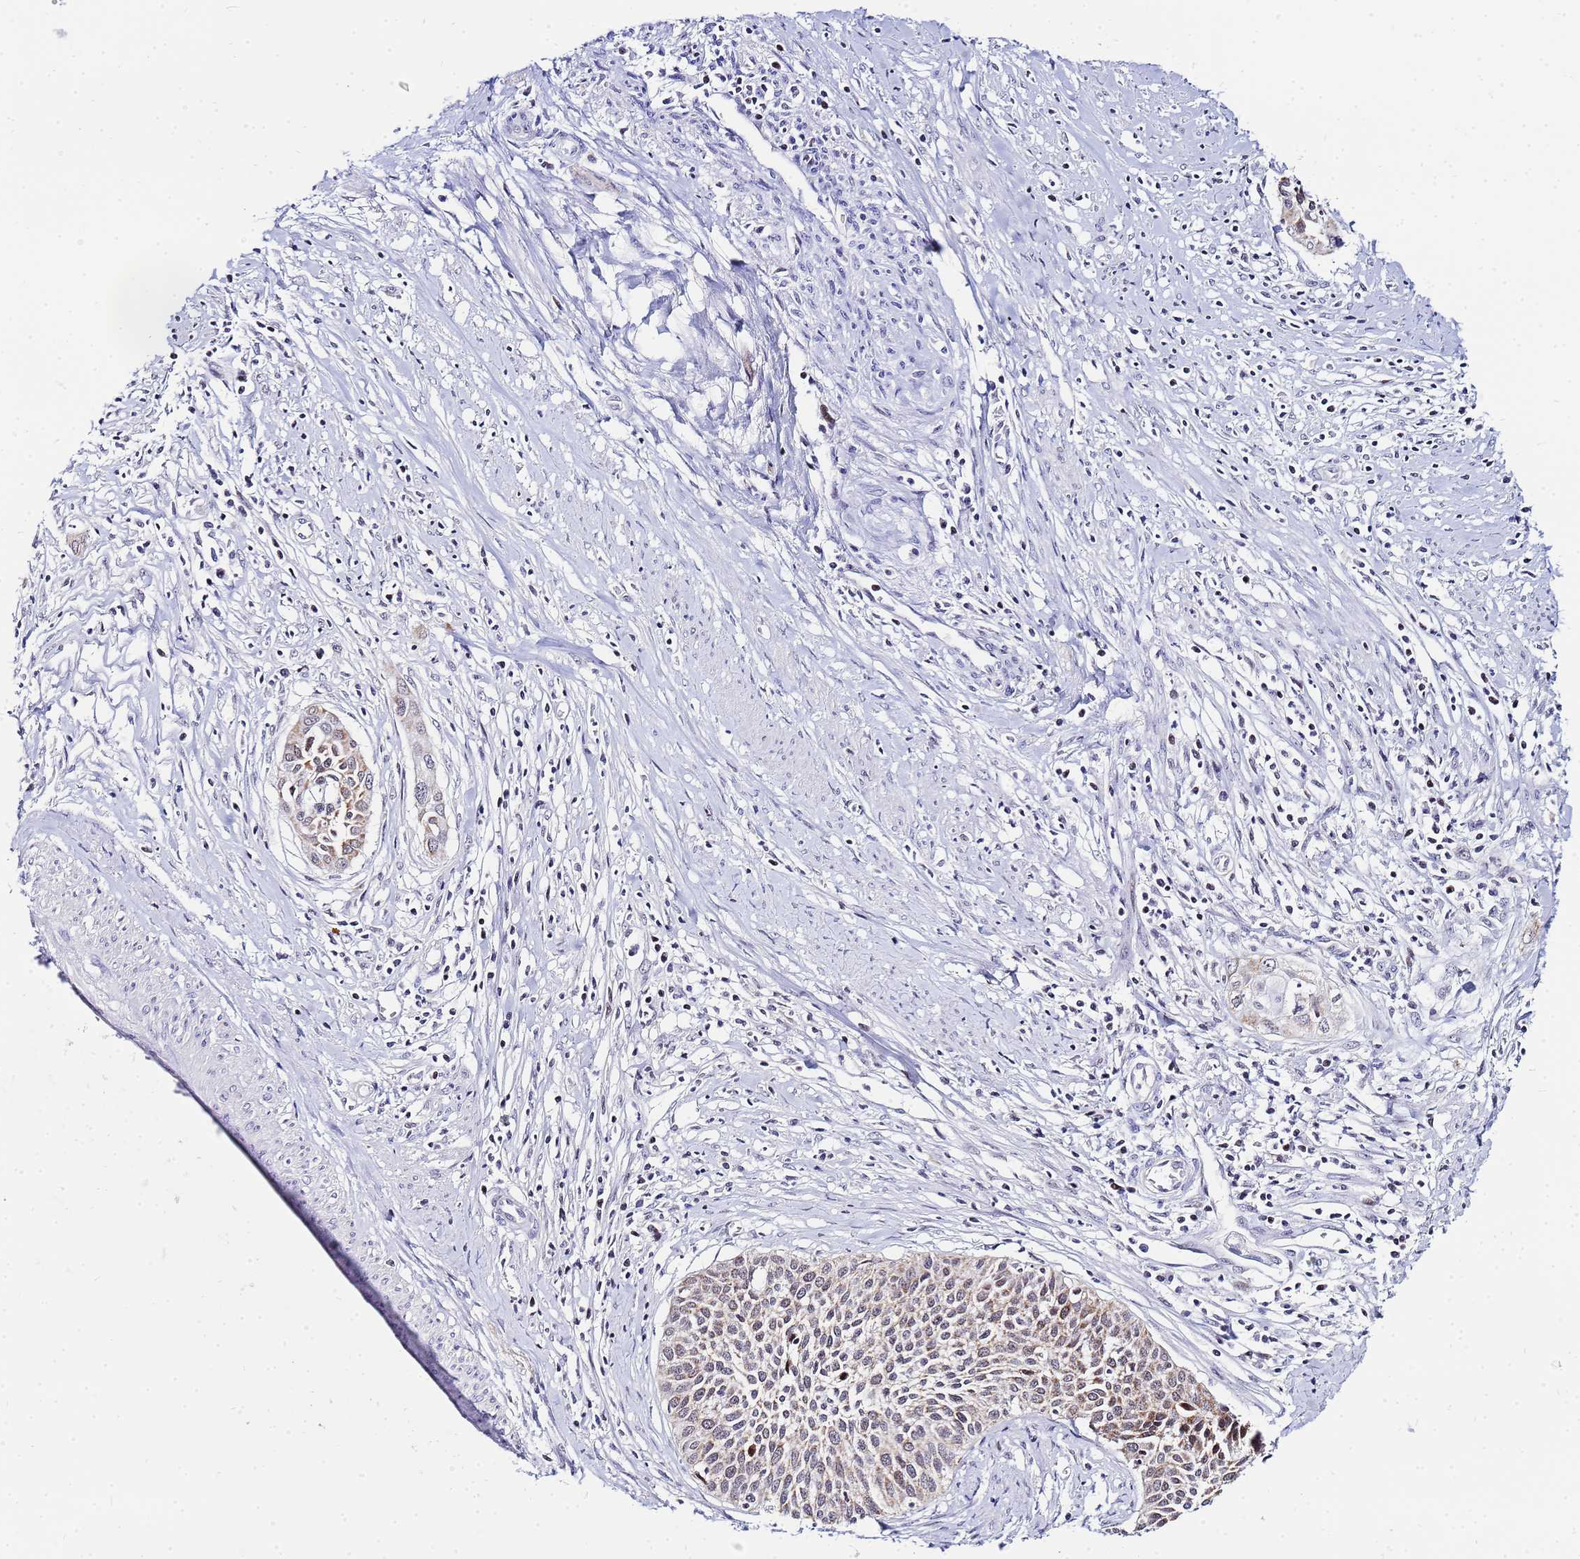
{"staining": {"intensity": "moderate", "quantity": "25%-75%", "location": "cytoplasmic/membranous"}, "tissue": "cervical cancer", "cell_type": "Tumor cells", "image_type": "cancer", "snomed": [{"axis": "morphology", "description": "Squamous cell carcinoma, NOS"}, {"axis": "topography", "description": "Cervix"}], "caption": "This is a photomicrograph of IHC staining of cervical cancer, which shows moderate expression in the cytoplasmic/membranous of tumor cells.", "gene": "CKMT1A", "patient": {"sex": "female", "age": 34}}